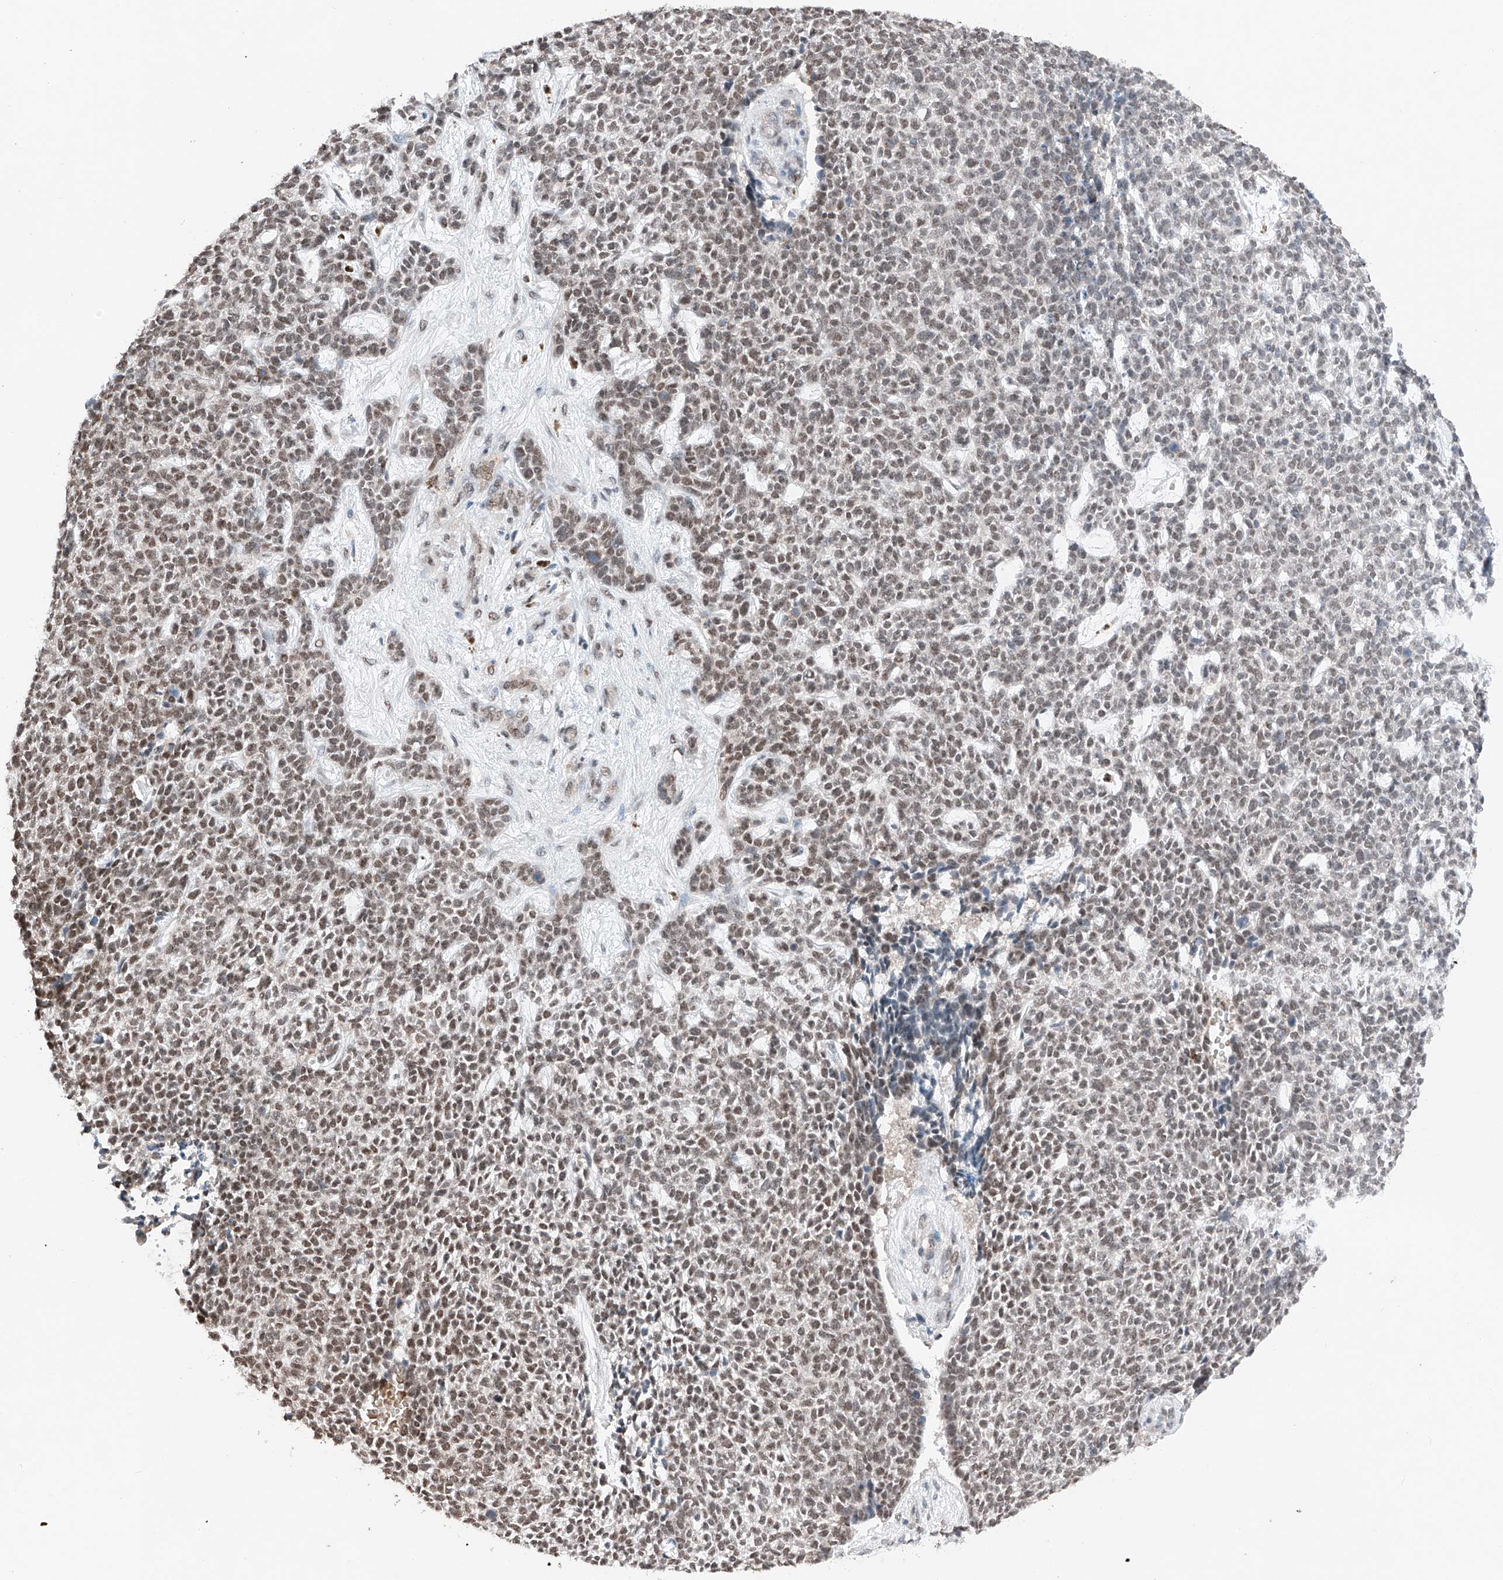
{"staining": {"intensity": "moderate", "quantity": ">75%", "location": "nuclear"}, "tissue": "skin cancer", "cell_type": "Tumor cells", "image_type": "cancer", "snomed": [{"axis": "morphology", "description": "Basal cell carcinoma"}, {"axis": "topography", "description": "Skin"}], "caption": "This micrograph shows immunohistochemistry (IHC) staining of human skin cancer, with medium moderate nuclear positivity in approximately >75% of tumor cells.", "gene": "TBX4", "patient": {"sex": "female", "age": 84}}